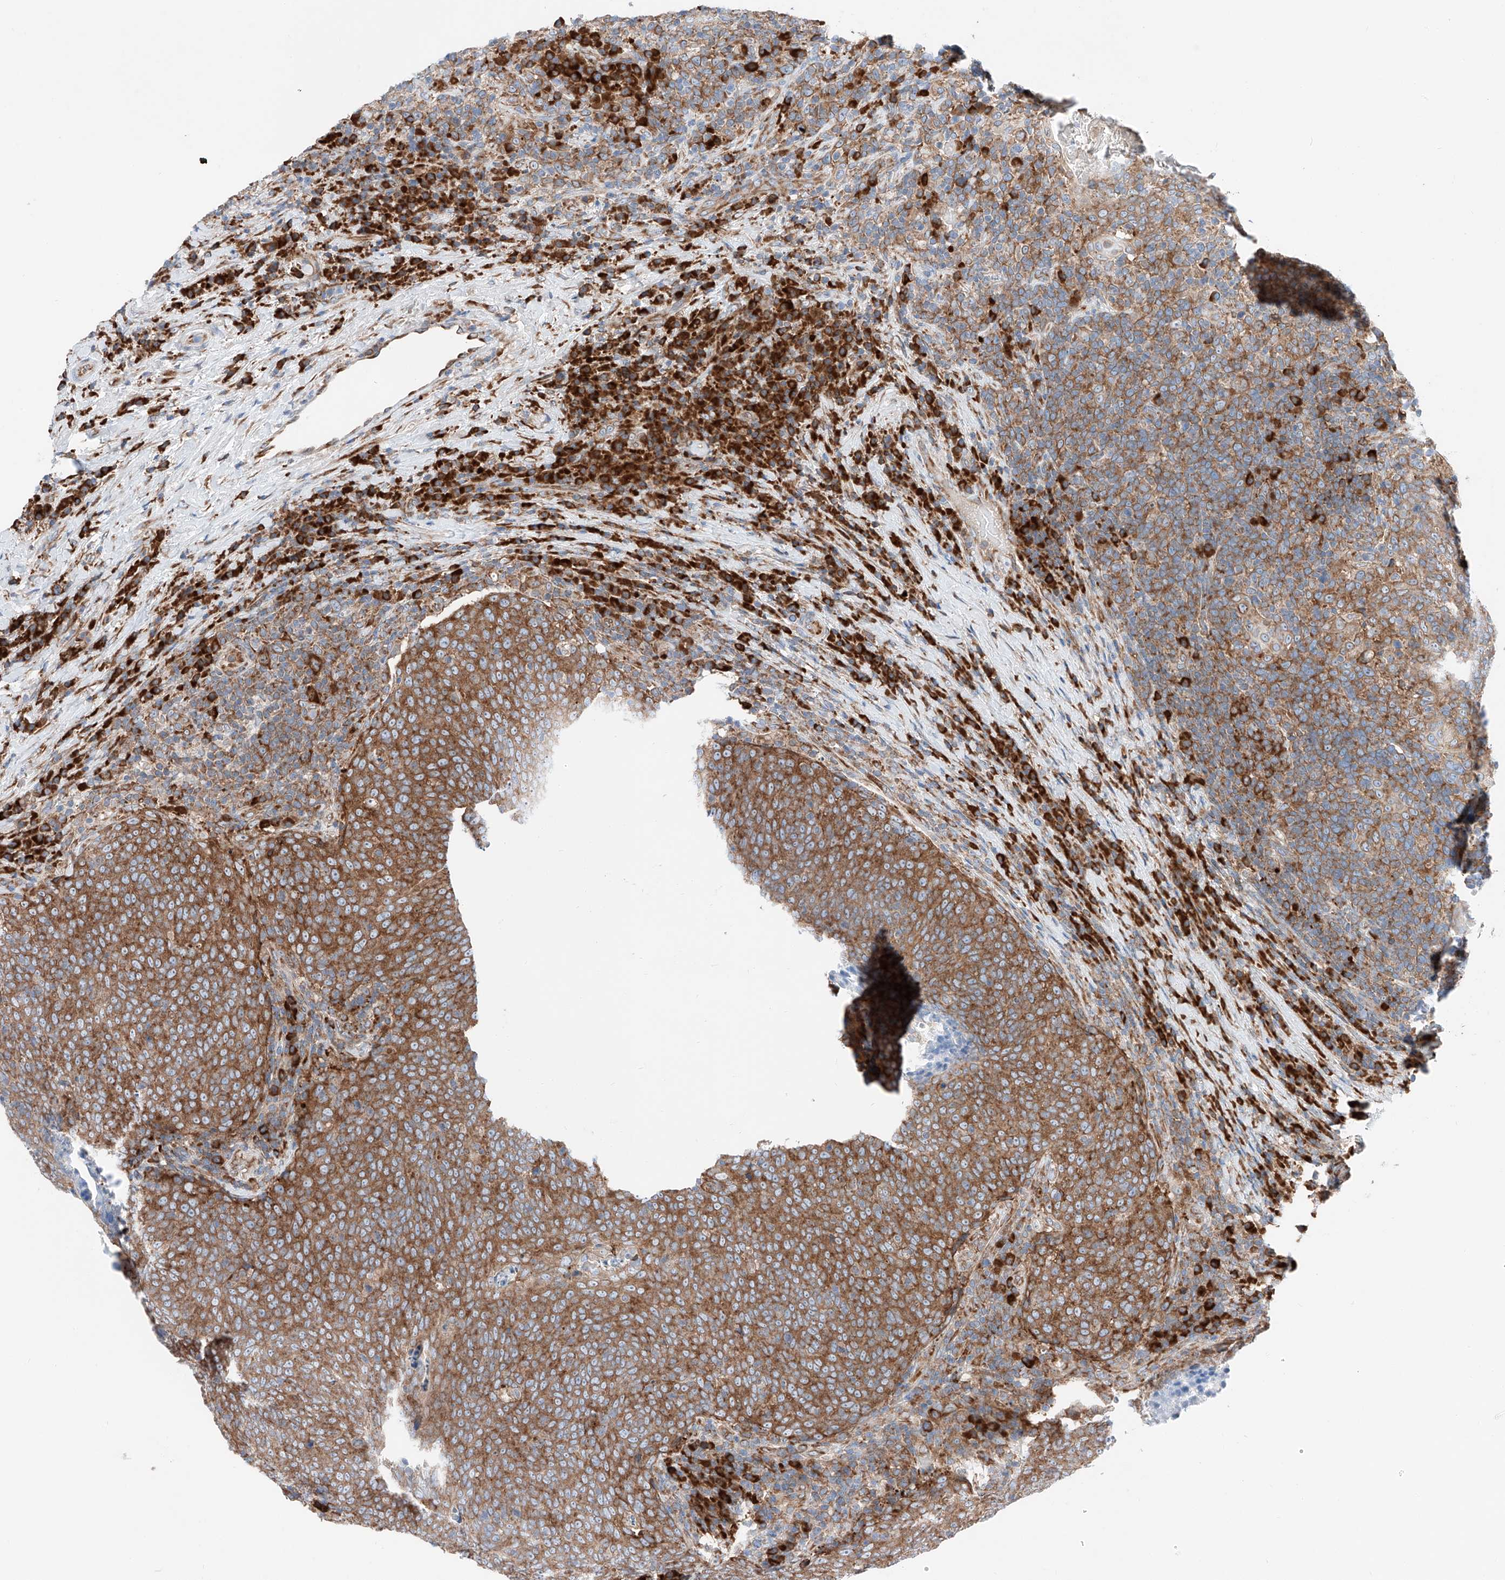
{"staining": {"intensity": "moderate", "quantity": ">75%", "location": "cytoplasmic/membranous"}, "tissue": "head and neck cancer", "cell_type": "Tumor cells", "image_type": "cancer", "snomed": [{"axis": "morphology", "description": "Squamous cell carcinoma, NOS"}, {"axis": "morphology", "description": "Squamous cell carcinoma, metastatic, NOS"}, {"axis": "topography", "description": "Lymph node"}, {"axis": "topography", "description": "Head-Neck"}], "caption": "Tumor cells display medium levels of moderate cytoplasmic/membranous expression in approximately >75% of cells in squamous cell carcinoma (head and neck). (brown staining indicates protein expression, while blue staining denotes nuclei).", "gene": "CRELD1", "patient": {"sex": "male", "age": 62}}